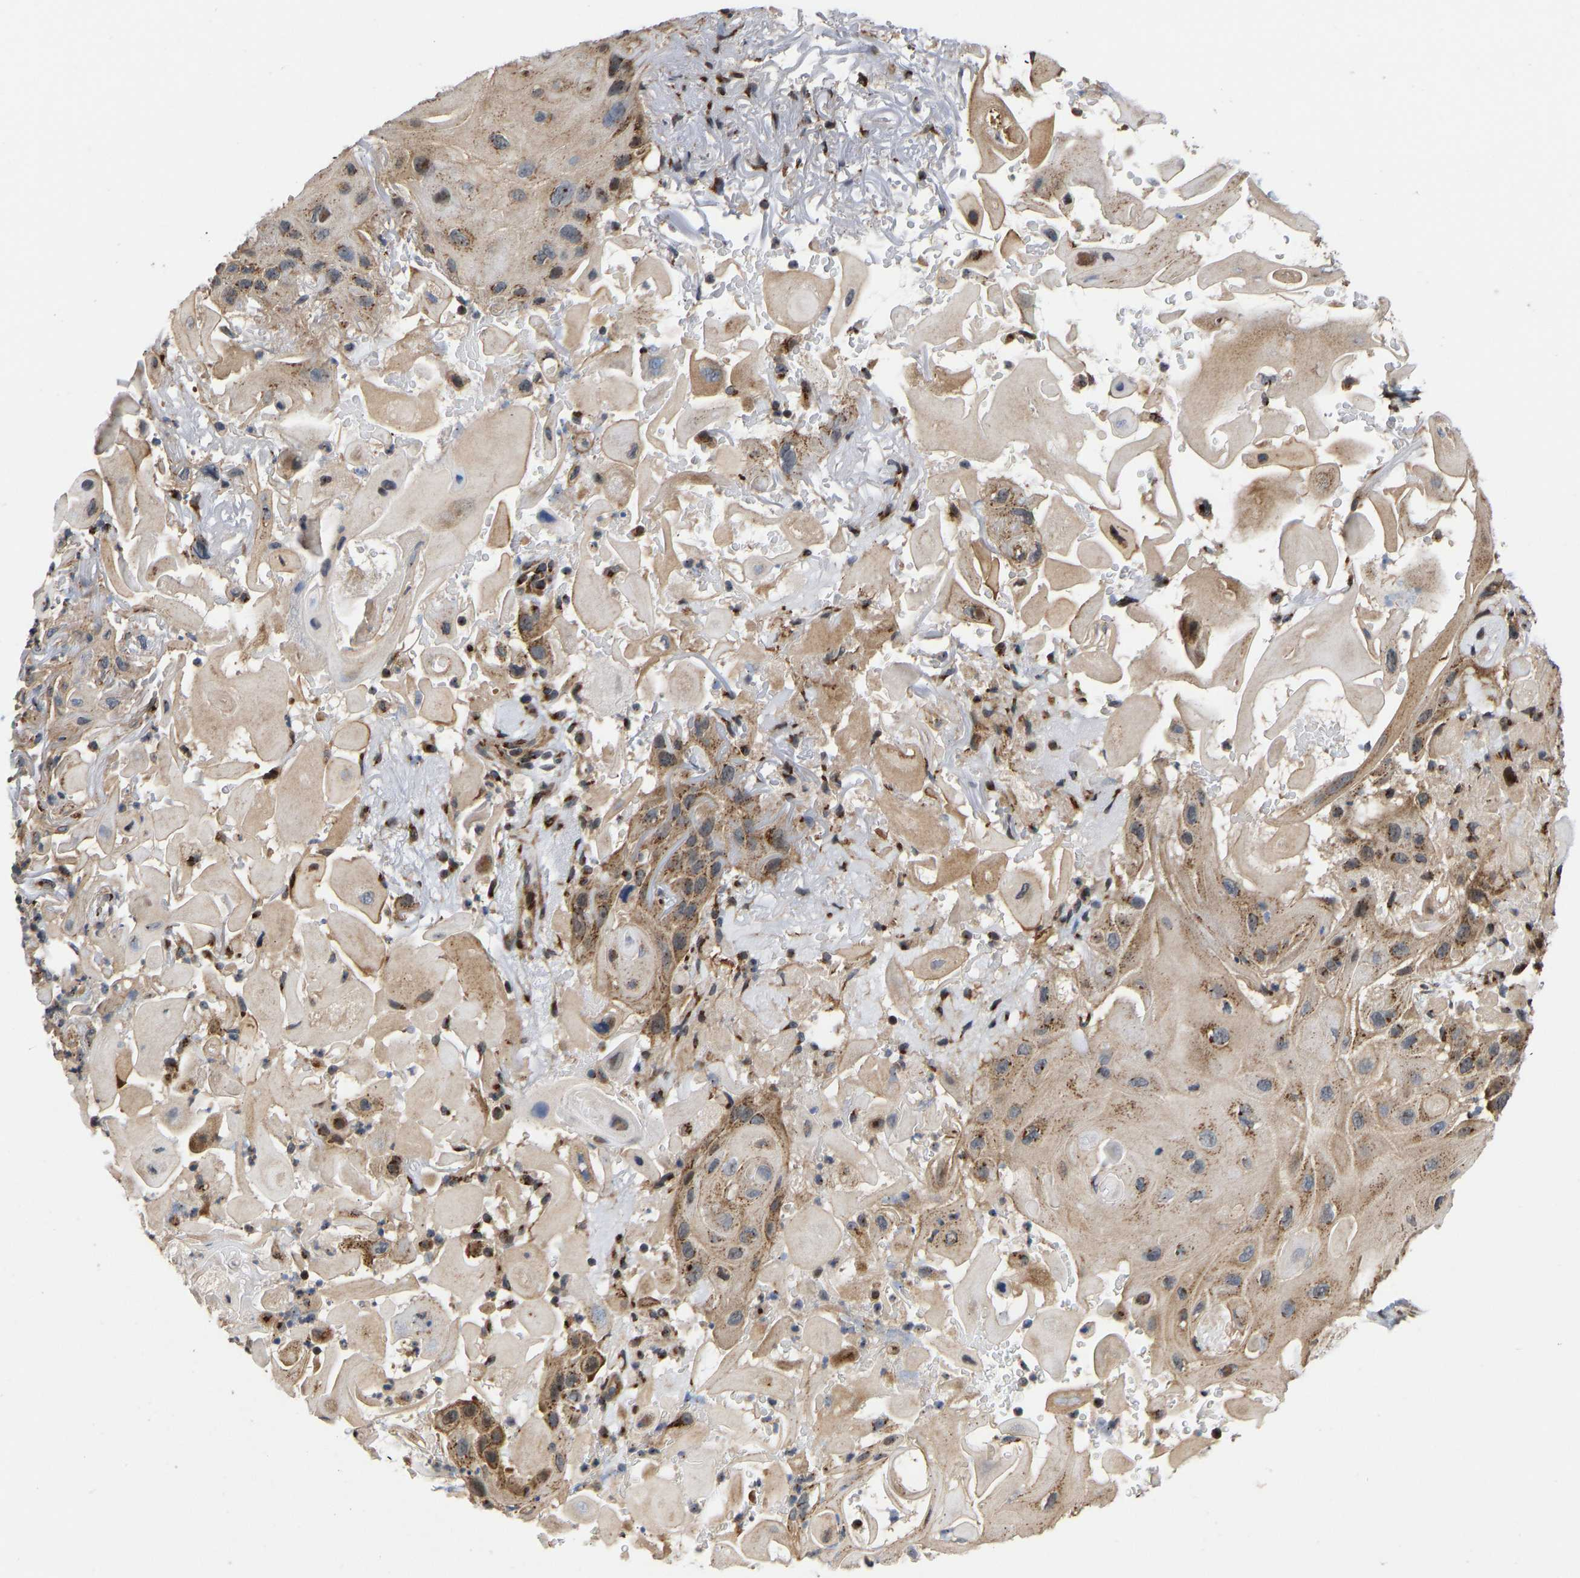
{"staining": {"intensity": "moderate", "quantity": ">75%", "location": "cytoplasmic/membranous"}, "tissue": "skin cancer", "cell_type": "Tumor cells", "image_type": "cancer", "snomed": [{"axis": "morphology", "description": "Squamous cell carcinoma, NOS"}, {"axis": "topography", "description": "Skin"}], "caption": "This micrograph reveals immunohistochemistry (IHC) staining of human squamous cell carcinoma (skin), with medium moderate cytoplasmic/membranous positivity in approximately >75% of tumor cells.", "gene": "YIPF4", "patient": {"sex": "female", "age": 77}}